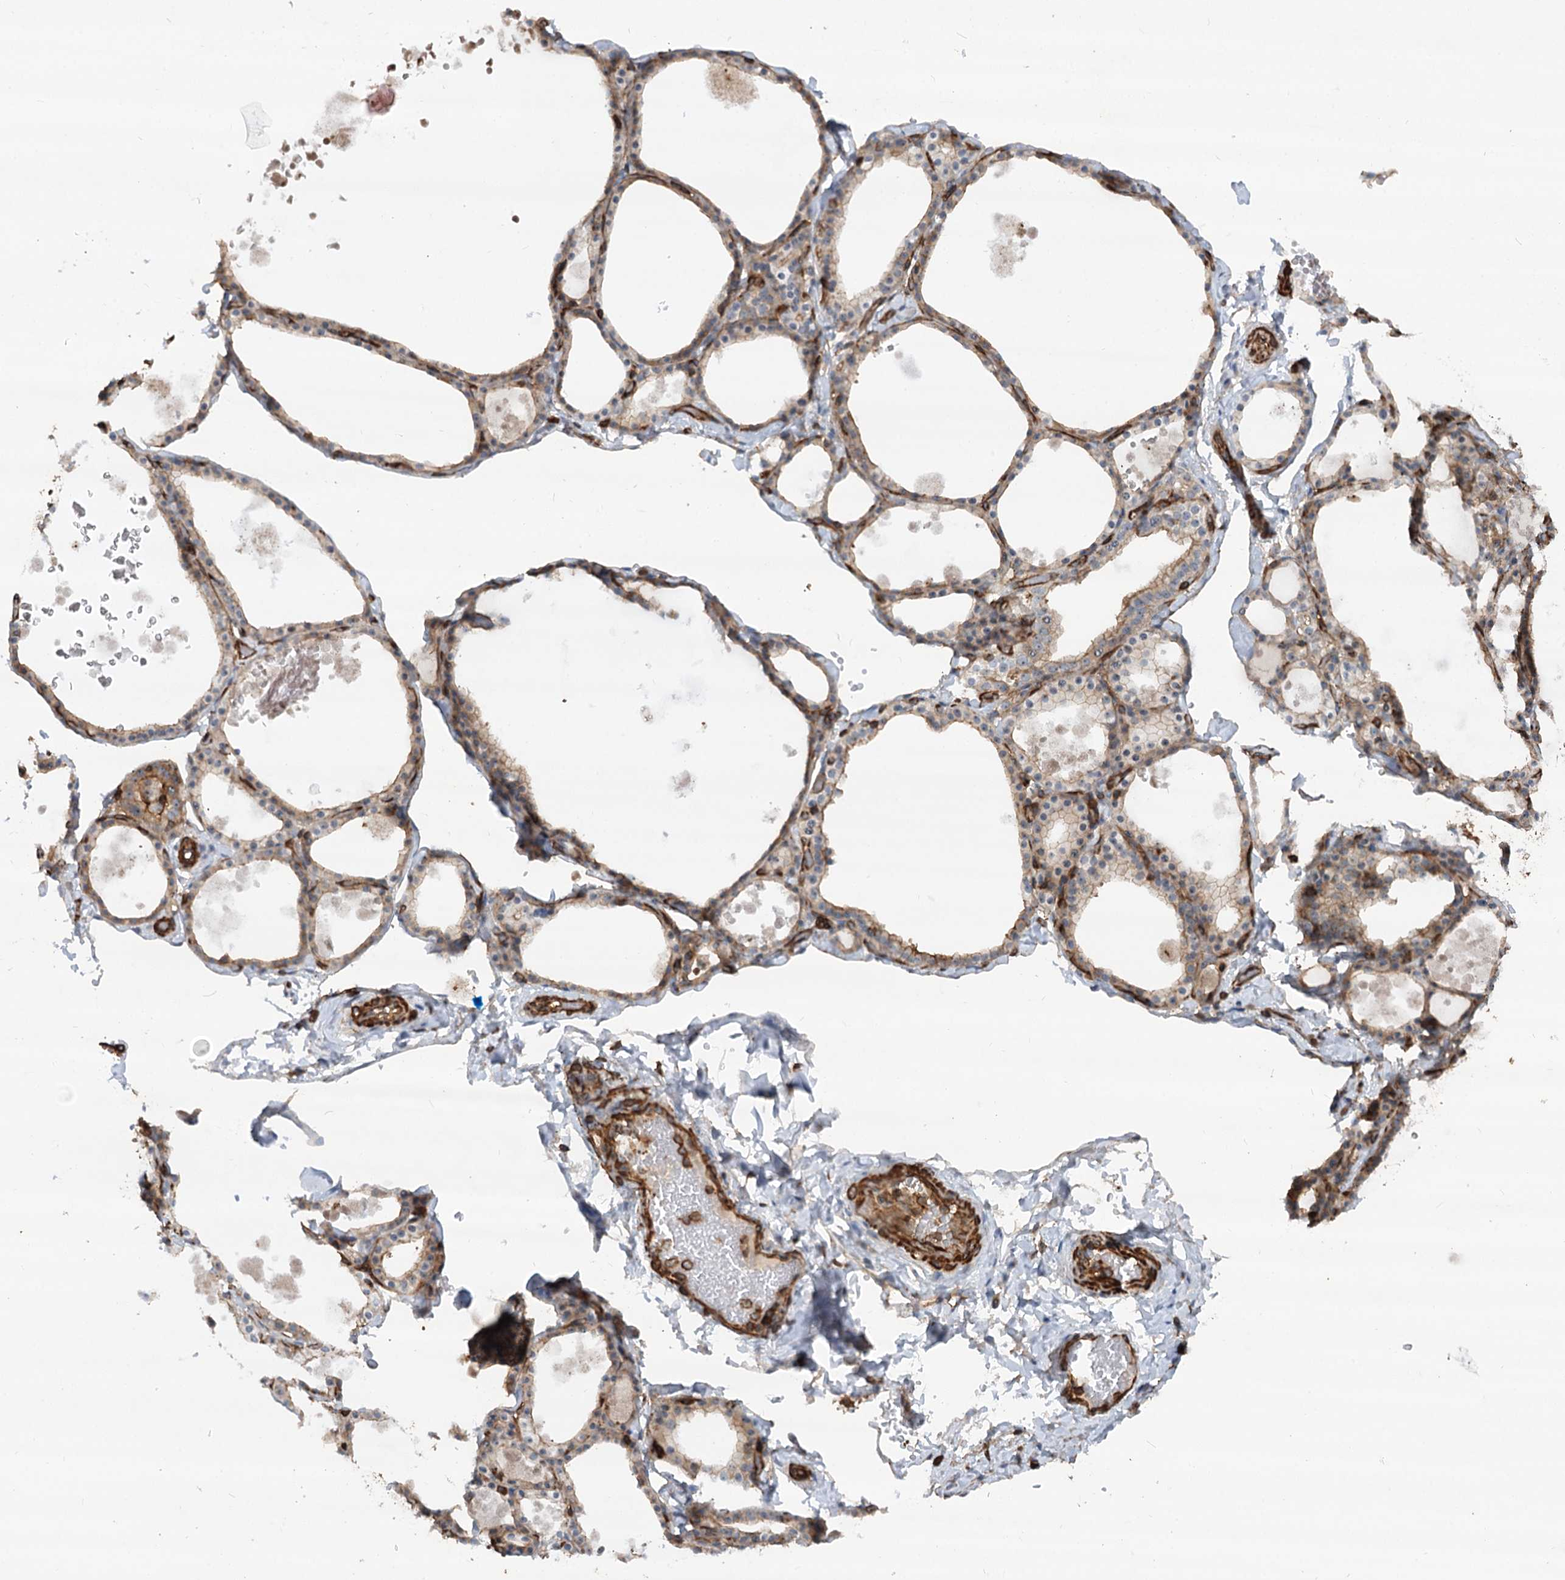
{"staining": {"intensity": "moderate", "quantity": "25%-75%", "location": "cytoplasmic/membranous"}, "tissue": "thyroid gland", "cell_type": "Glandular cells", "image_type": "normal", "snomed": [{"axis": "morphology", "description": "Normal tissue, NOS"}, {"axis": "topography", "description": "Thyroid gland"}], "caption": "Protein analysis of unremarkable thyroid gland reveals moderate cytoplasmic/membranous expression in approximately 25%-75% of glandular cells.", "gene": "WDR36", "patient": {"sex": "male", "age": 56}}